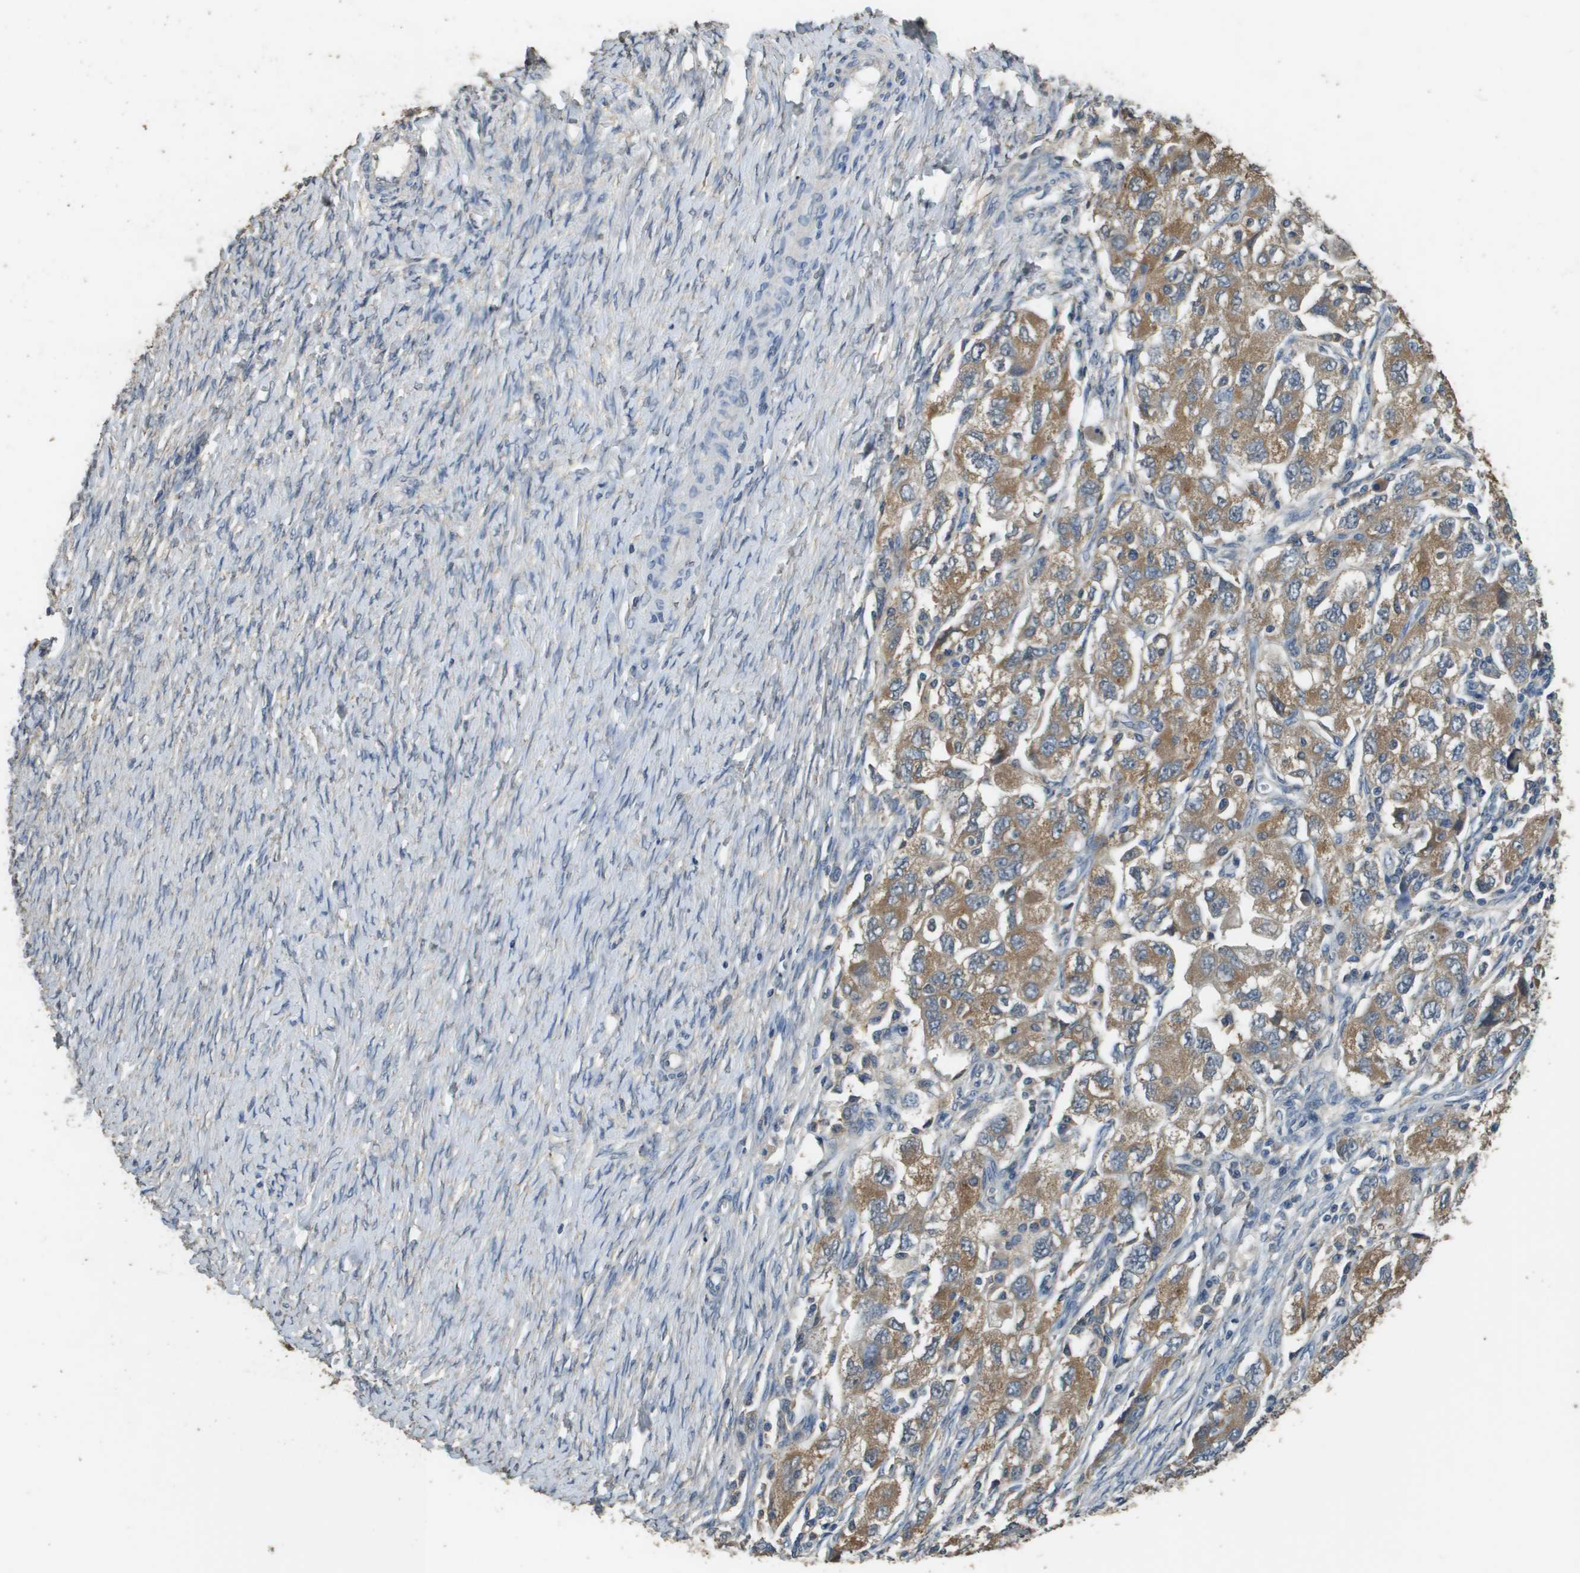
{"staining": {"intensity": "moderate", "quantity": ">75%", "location": "cytoplasmic/membranous"}, "tissue": "ovarian cancer", "cell_type": "Tumor cells", "image_type": "cancer", "snomed": [{"axis": "morphology", "description": "Carcinoma, NOS"}, {"axis": "morphology", "description": "Cystadenocarcinoma, serous, NOS"}, {"axis": "topography", "description": "Ovary"}], "caption": "Human carcinoma (ovarian) stained for a protein (brown) reveals moderate cytoplasmic/membranous positive expression in approximately >75% of tumor cells.", "gene": "RAB6B", "patient": {"sex": "female", "age": 69}}